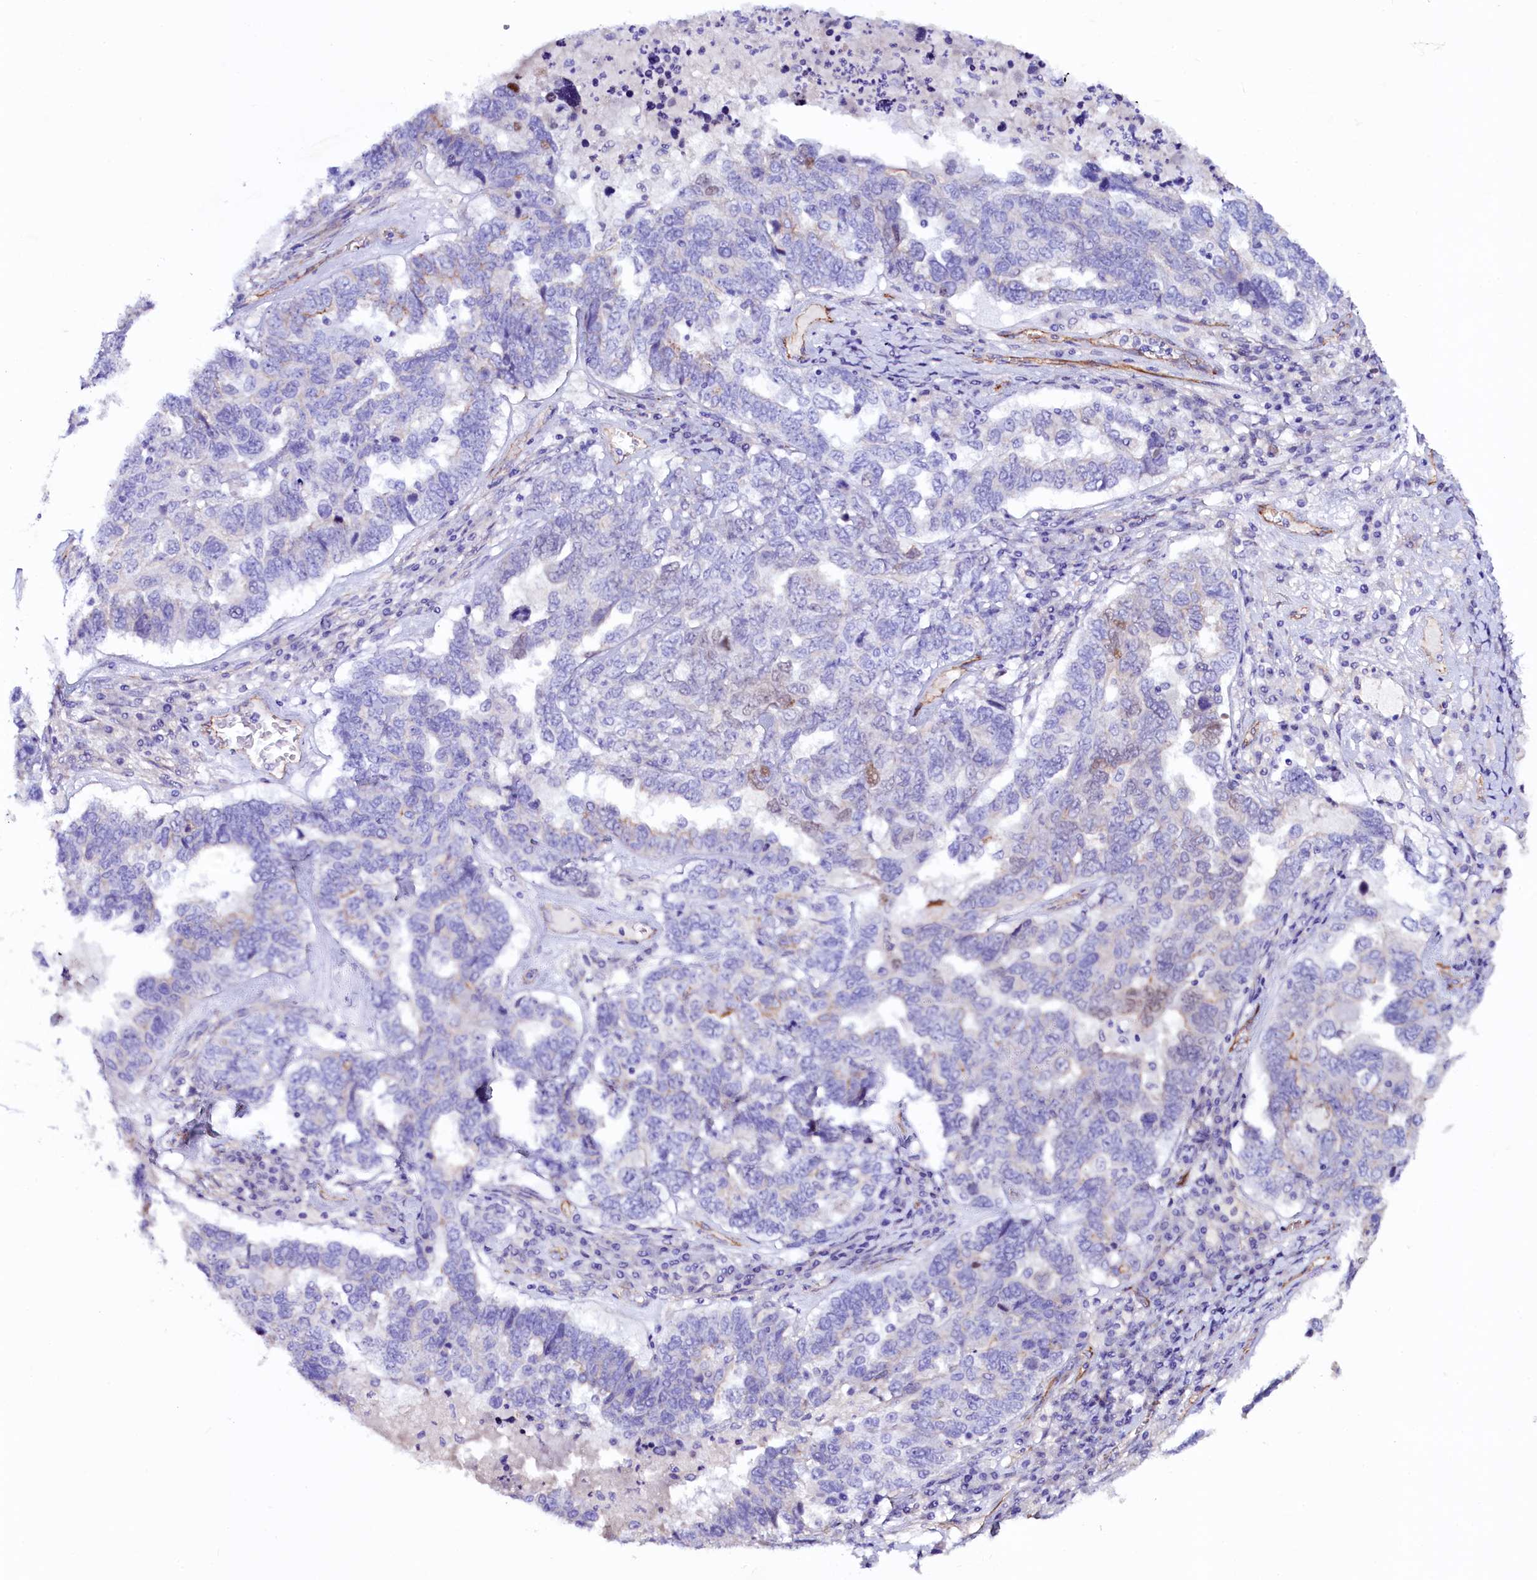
{"staining": {"intensity": "negative", "quantity": "none", "location": "none"}, "tissue": "ovarian cancer", "cell_type": "Tumor cells", "image_type": "cancer", "snomed": [{"axis": "morphology", "description": "Carcinoma, endometroid"}, {"axis": "topography", "description": "Ovary"}], "caption": "Immunohistochemistry (IHC) photomicrograph of neoplastic tissue: ovarian cancer (endometroid carcinoma) stained with DAB (3,3'-diaminobenzidine) exhibits no significant protein staining in tumor cells. Nuclei are stained in blue.", "gene": "SLF1", "patient": {"sex": "female", "age": 62}}